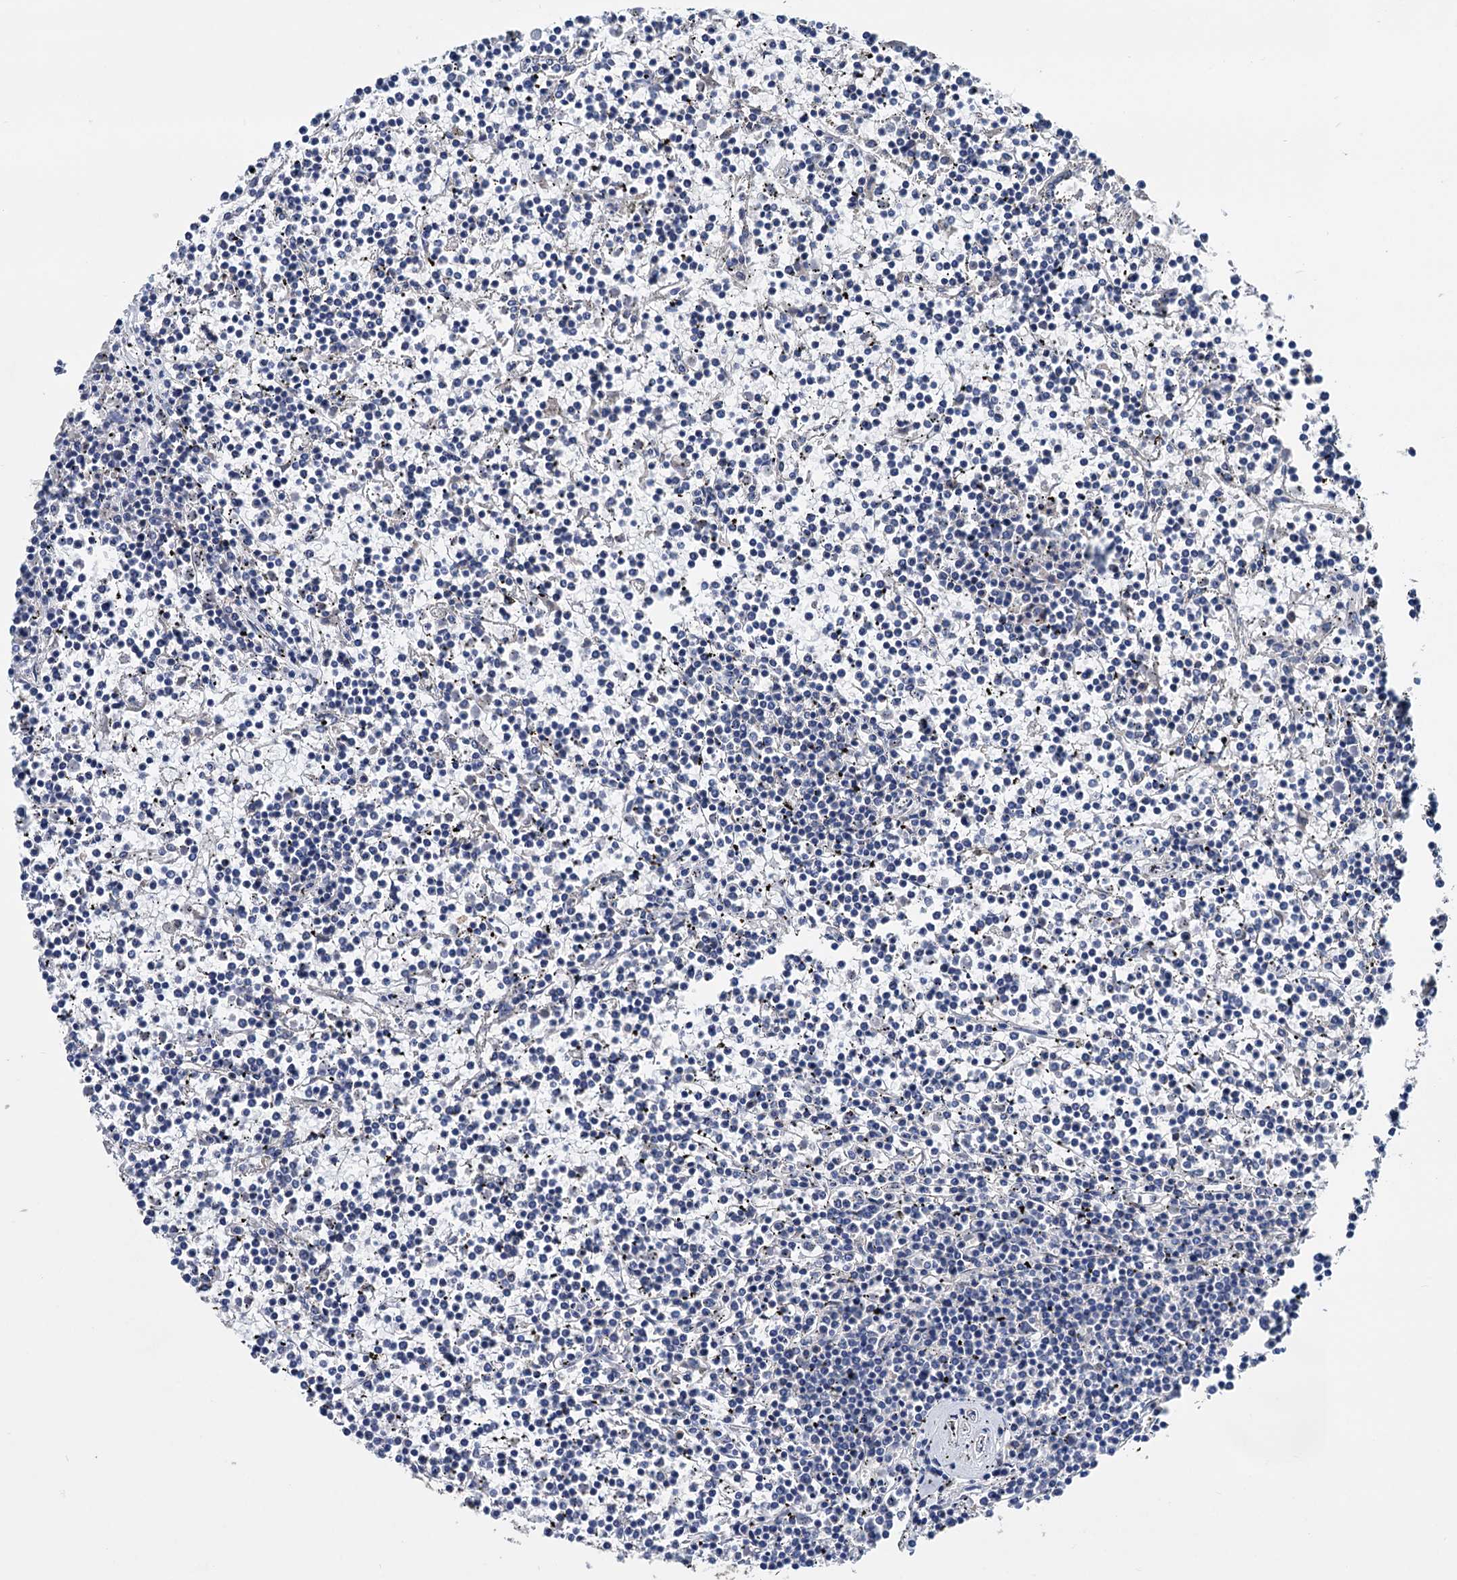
{"staining": {"intensity": "negative", "quantity": "none", "location": "none"}, "tissue": "lymphoma", "cell_type": "Tumor cells", "image_type": "cancer", "snomed": [{"axis": "morphology", "description": "Malignant lymphoma, non-Hodgkin's type, Low grade"}, {"axis": "topography", "description": "Spleen"}], "caption": "A high-resolution micrograph shows immunohistochemistry (IHC) staining of malignant lymphoma, non-Hodgkin's type (low-grade), which reveals no significant positivity in tumor cells.", "gene": "STING1", "patient": {"sex": "female", "age": 19}}